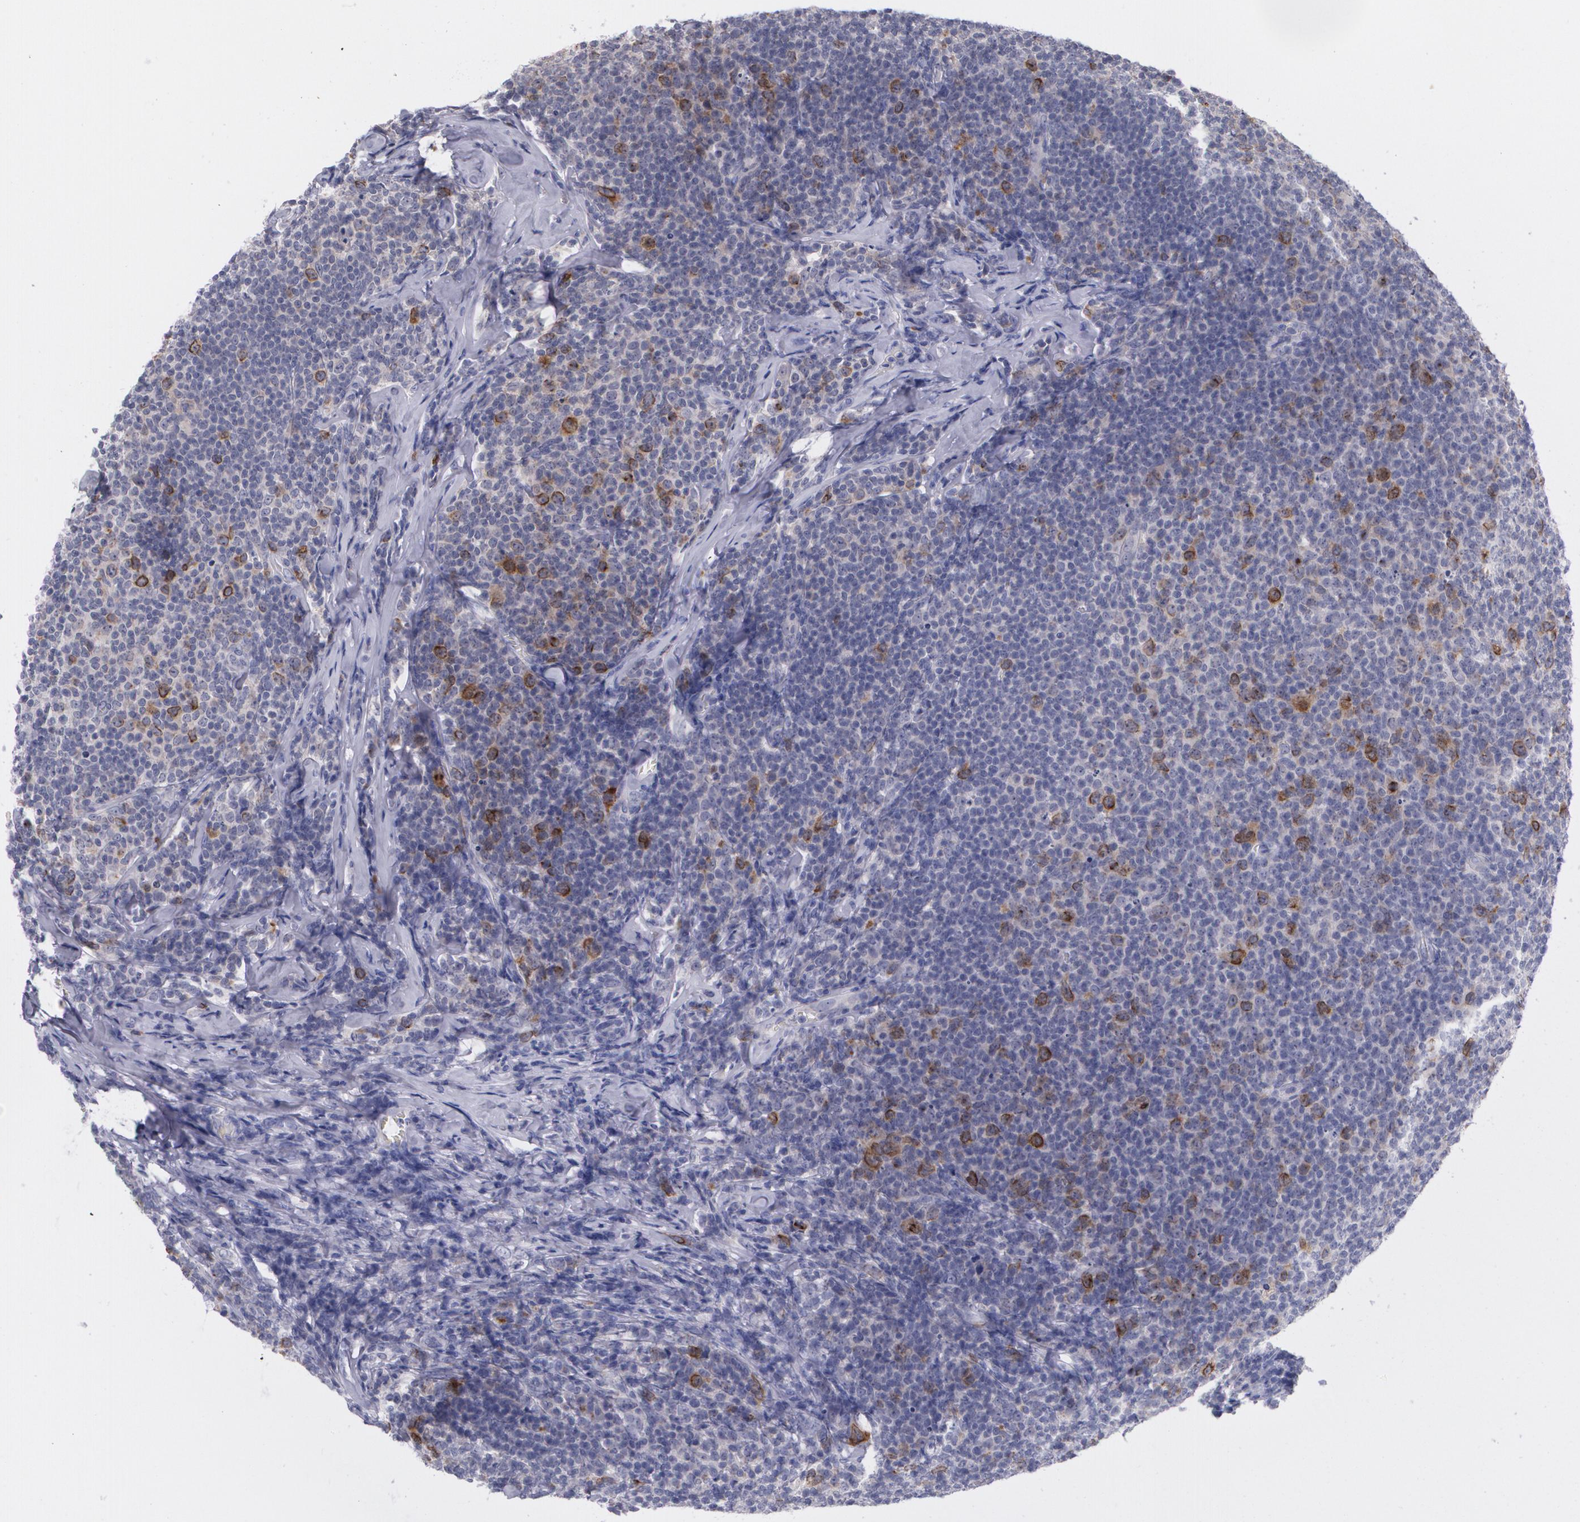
{"staining": {"intensity": "strong", "quantity": "<25%", "location": "cytoplasmic/membranous"}, "tissue": "lymphoma", "cell_type": "Tumor cells", "image_type": "cancer", "snomed": [{"axis": "morphology", "description": "Malignant lymphoma, non-Hodgkin's type, Low grade"}, {"axis": "topography", "description": "Lymph node"}], "caption": "About <25% of tumor cells in human low-grade malignant lymphoma, non-Hodgkin's type demonstrate strong cytoplasmic/membranous protein expression as visualized by brown immunohistochemical staining.", "gene": "HMMR", "patient": {"sex": "male", "age": 74}}